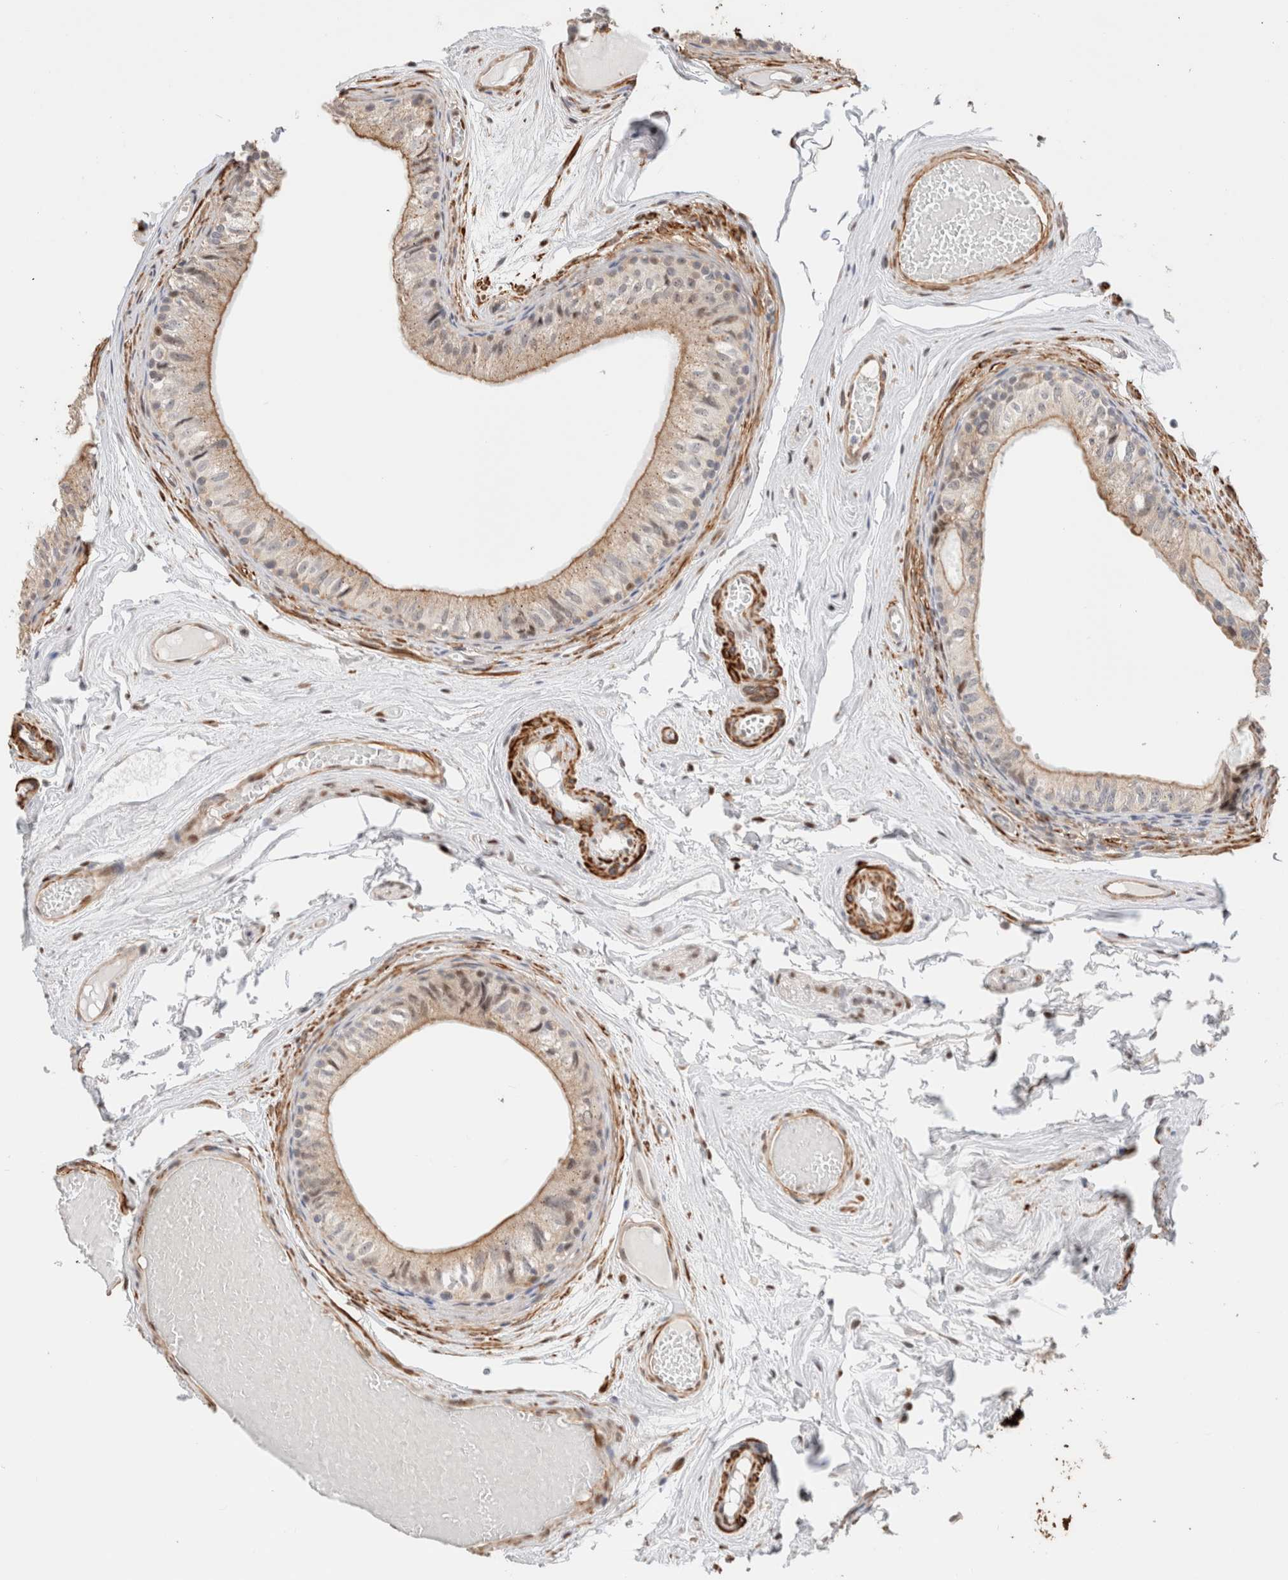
{"staining": {"intensity": "strong", "quantity": "25%-75%", "location": "cytoplasmic/membranous,nuclear"}, "tissue": "epididymis", "cell_type": "Glandular cells", "image_type": "normal", "snomed": [{"axis": "morphology", "description": "Normal tissue, NOS"}, {"axis": "topography", "description": "Epididymis"}], "caption": "Protein staining displays strong cytoplasmic/membranous,nuclear expression in approximately 25%-75% of glandular cells in normal epididymis.", "gene": "ID3", "patient": {"sex": "male", "age": 79}}